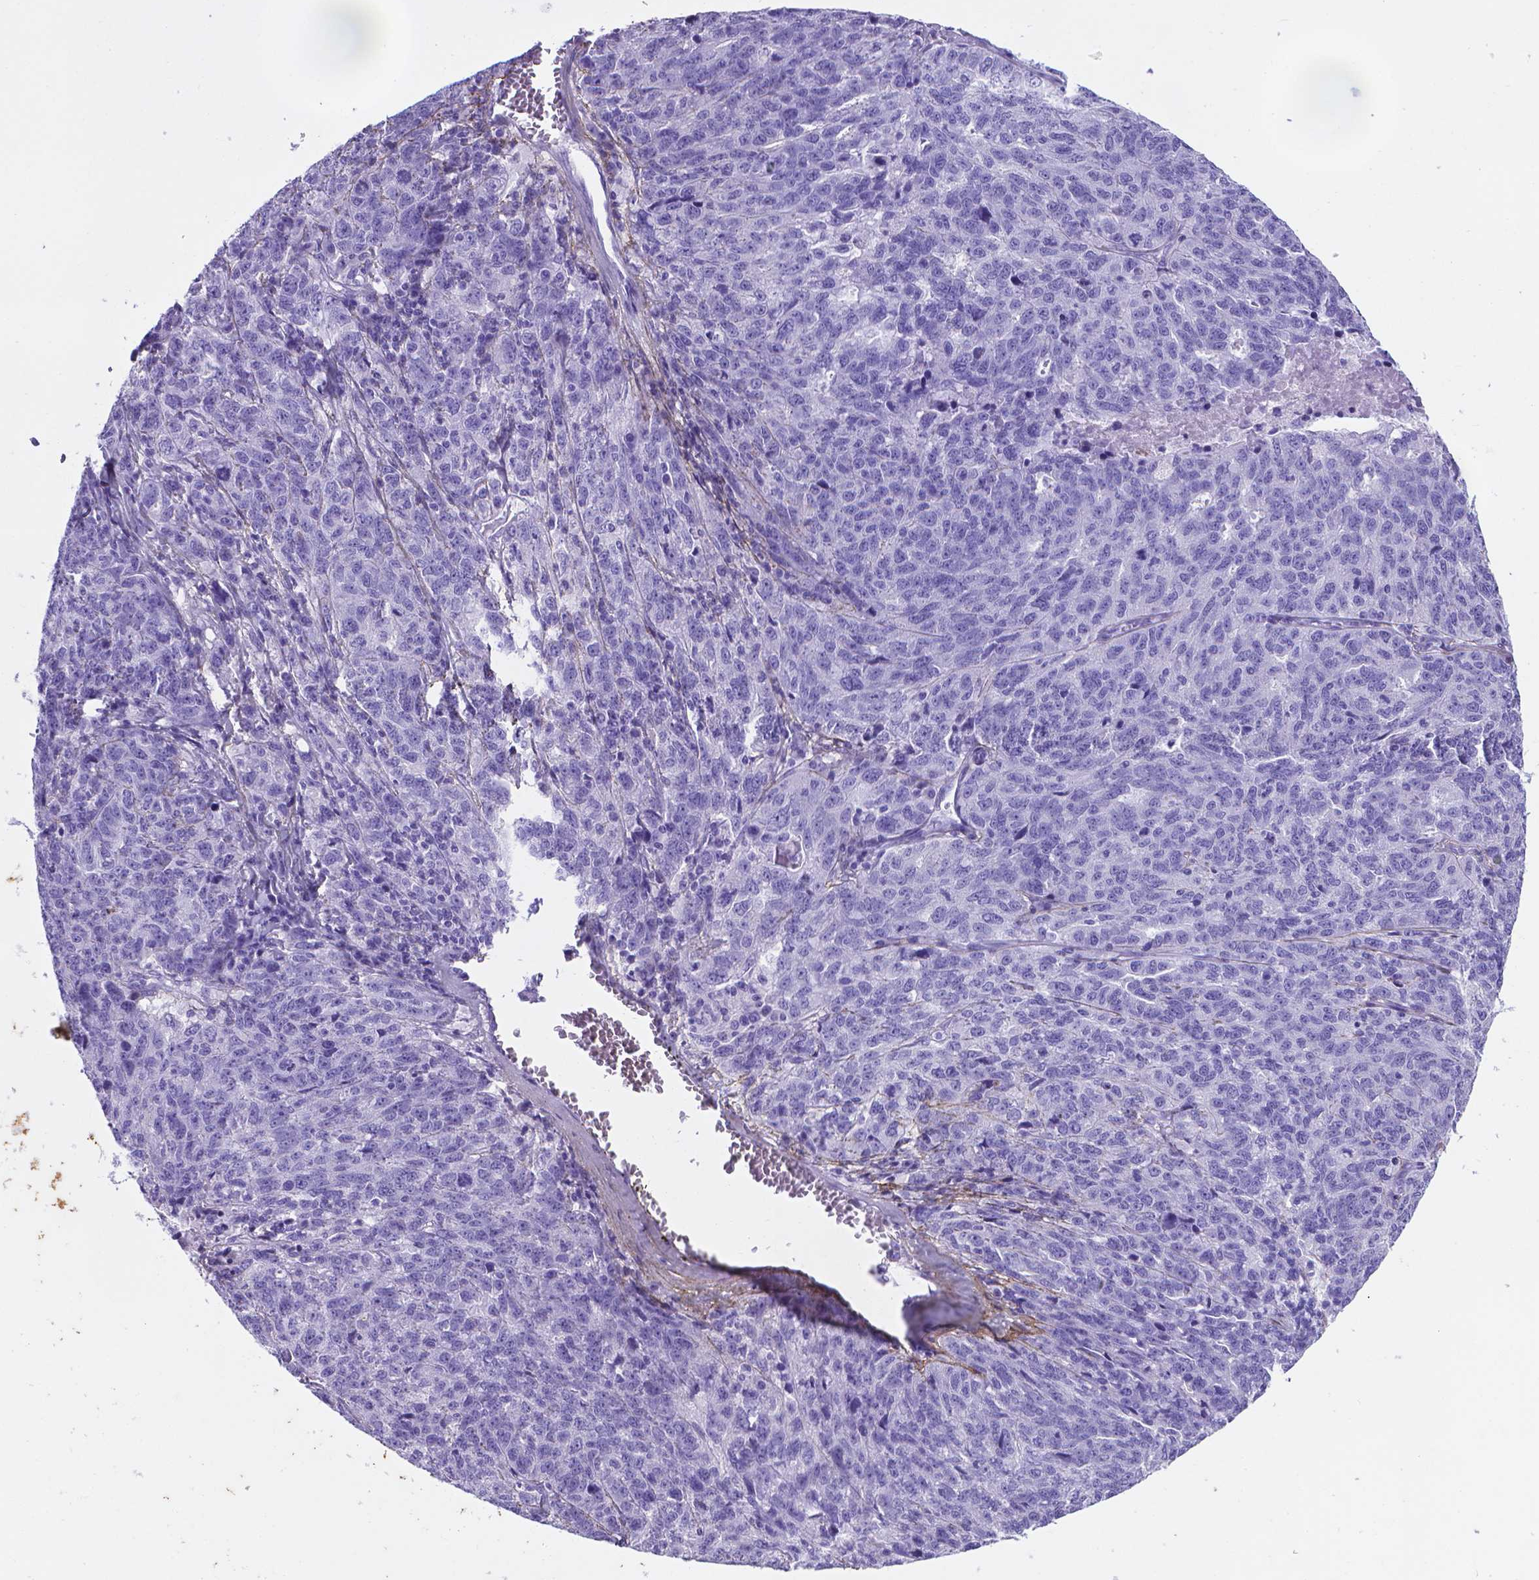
{"staining": {"intensity": "negative", "quantity": "none", "location": "none"}, "tissue": "ovarian cancer", "cell_type": "Tumor cells", "image_type": "cancer", "snomed": [{"axis": "morphology", "description": "Cystadenocarcinoma, serous, NOS"}, {"axis": "topography", "description": "Ovary"}], "caption": "A micrograph of human ovarian cancer (serous cystadenocarcinoma) is negative for staining in tumor cells.", "gene": "MFAP2", "patient": {"sex": "female", "age": 71}}